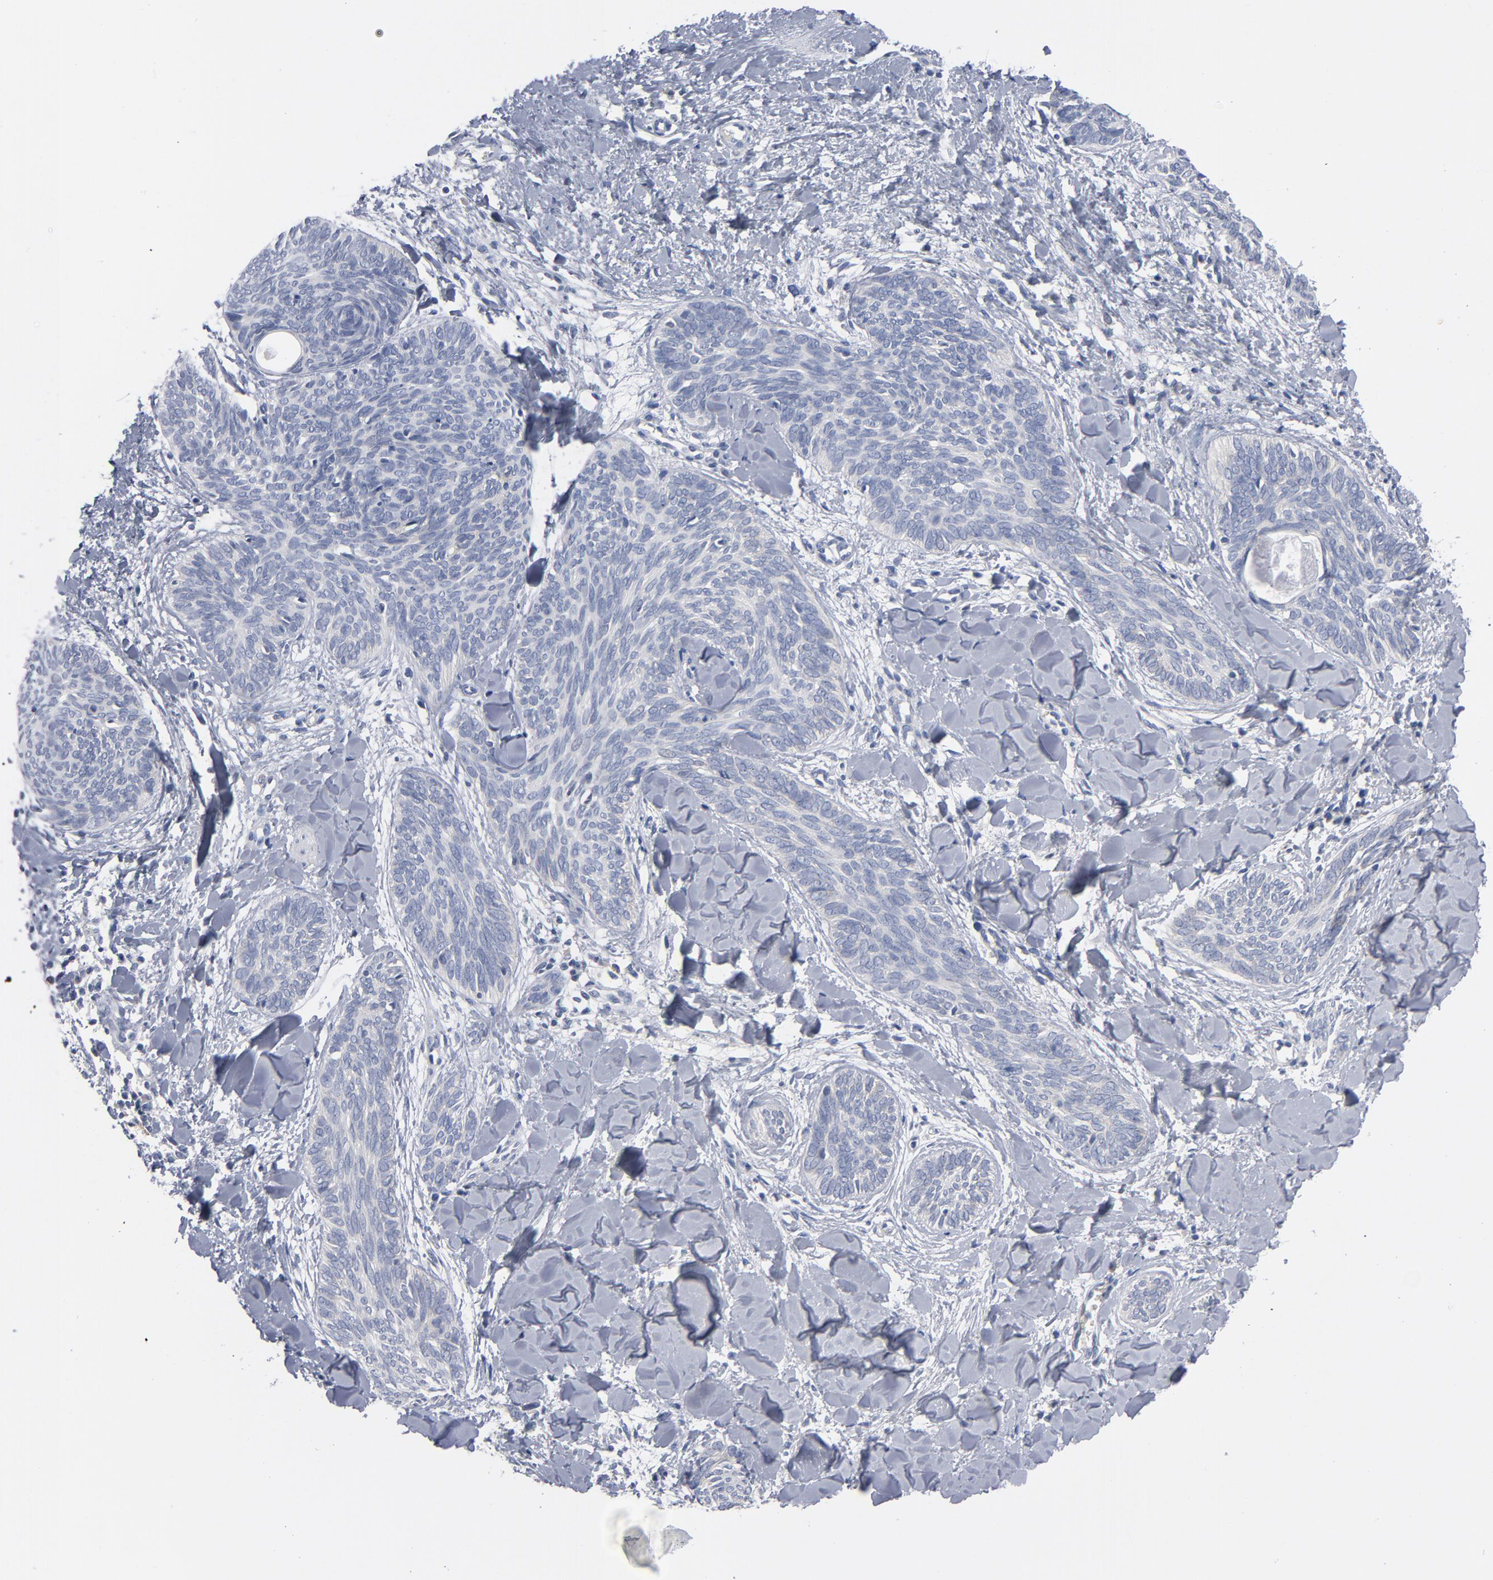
{"staining": {"intensity": "weak", "quantity": "<25%", "location": "cytoplasmic/membranous"}, "tissue": "skin cancer", "cell_type": "Tumor cells", "image_type": "cancer", "snomed": [{"axis": "morphology", "description": "Basal cell carcinoma"}, {"axis": "topography", "description": "Skin"}], "caption": "Immunohistochemistry image of neoplastic tissue: skin basal cell carcinoma stained with DAB (3,3'-diaminobenzidine) displays no significant protein positivity in tumor cells.", "gene": "CD86", "patient": {"sex": "female", "age": 81}}